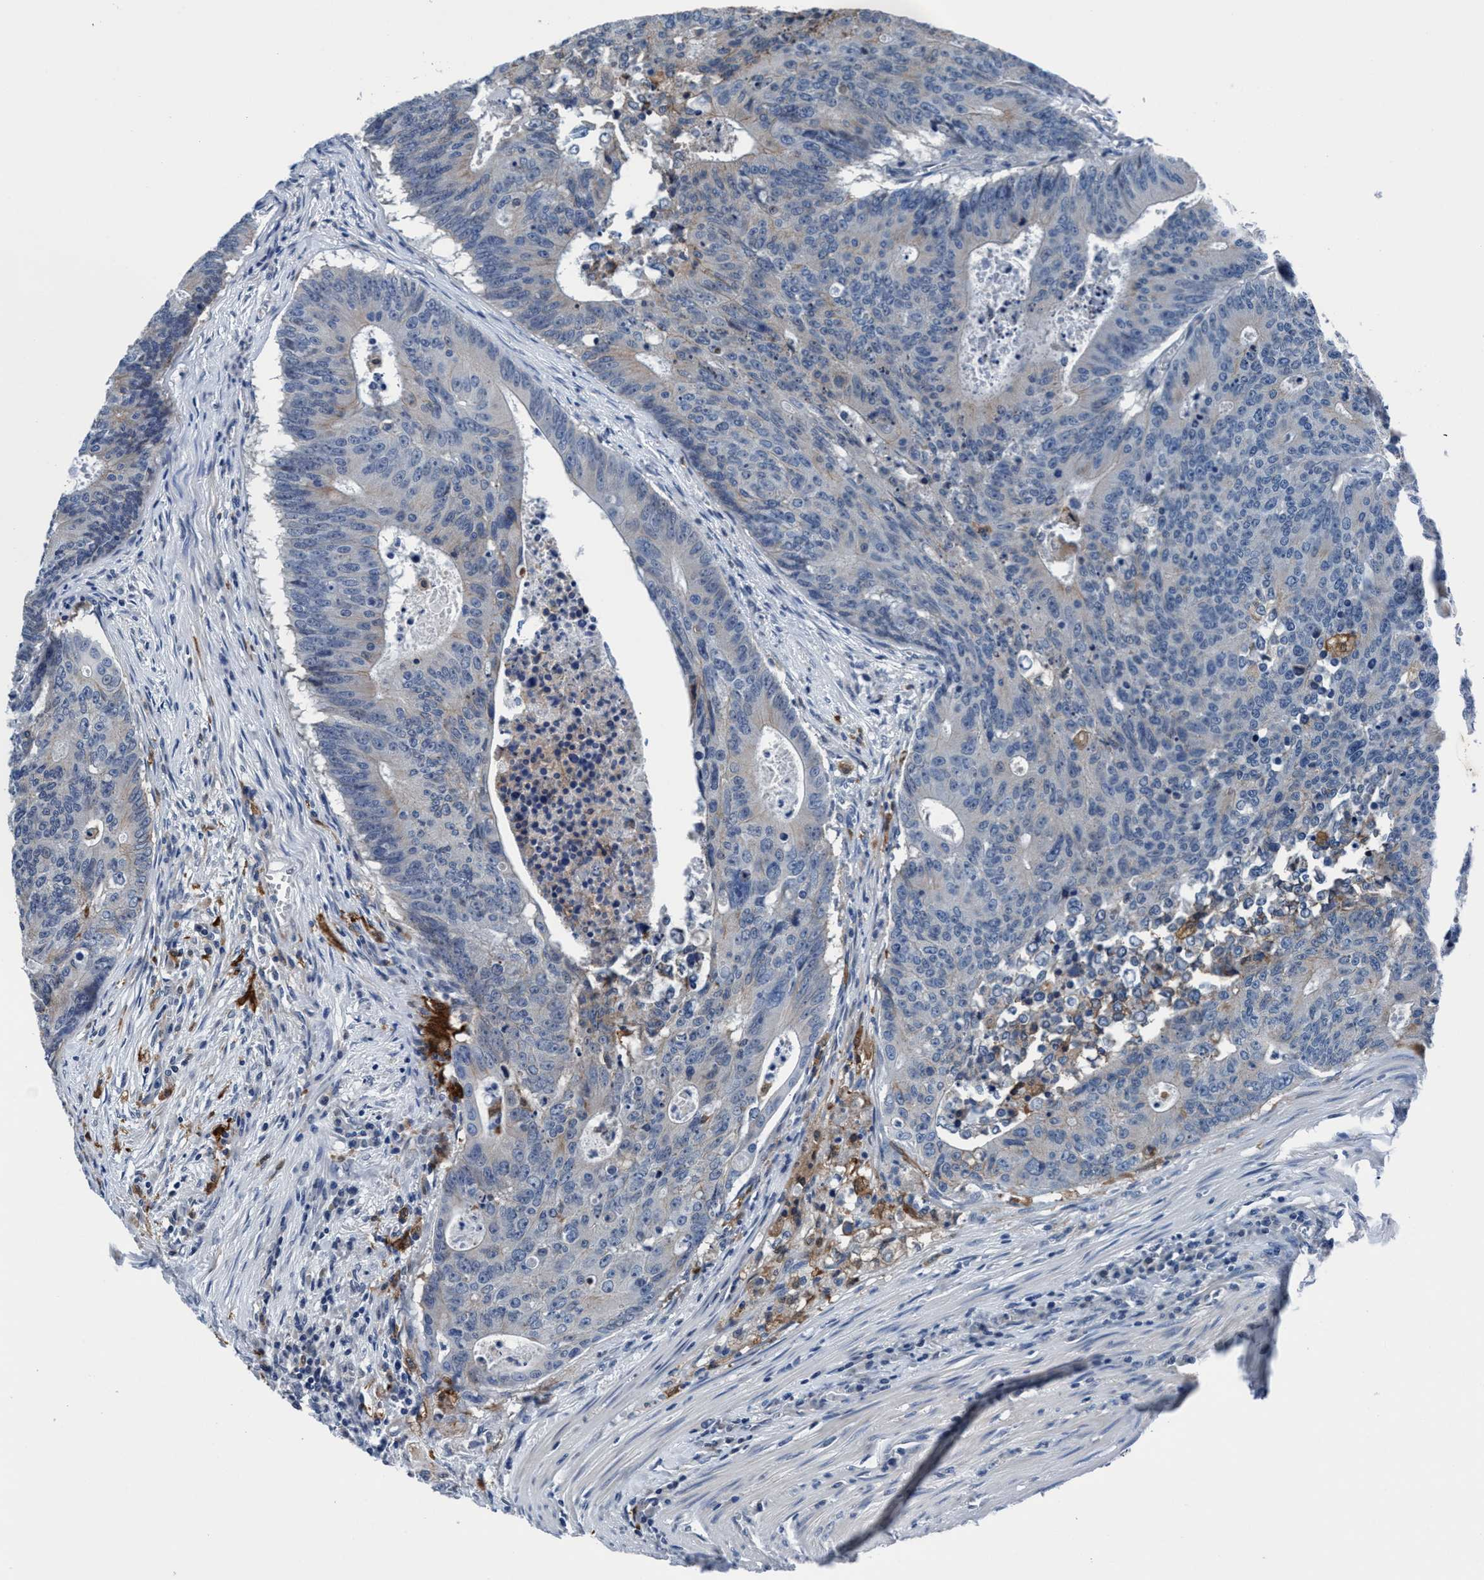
{"staining": {"intensity": "weak", "quantity": "25%-75%", "location": "cytoplasmic/membranous"}, "tissue": "colorectal cancer", "cell_type": "Tumor cells", "image_type": "cancer", "snomed": [{"axis": "morphology", "description": "Adenocarcinoma, NOS"}, {"axis": "topography", "description": "Colon"}], "caption": "Immunohistochemistry (IHC) photomicrograph of human colorectal cancer (adenocarcinoma) stained for a protein (brown), which exhibits low levels of weak cytoplasmic/membranous staining in approximately 25%-75% of tumor cells.", "gene": "TMEM94", "patient": {"sex": "male", "age": 87}}